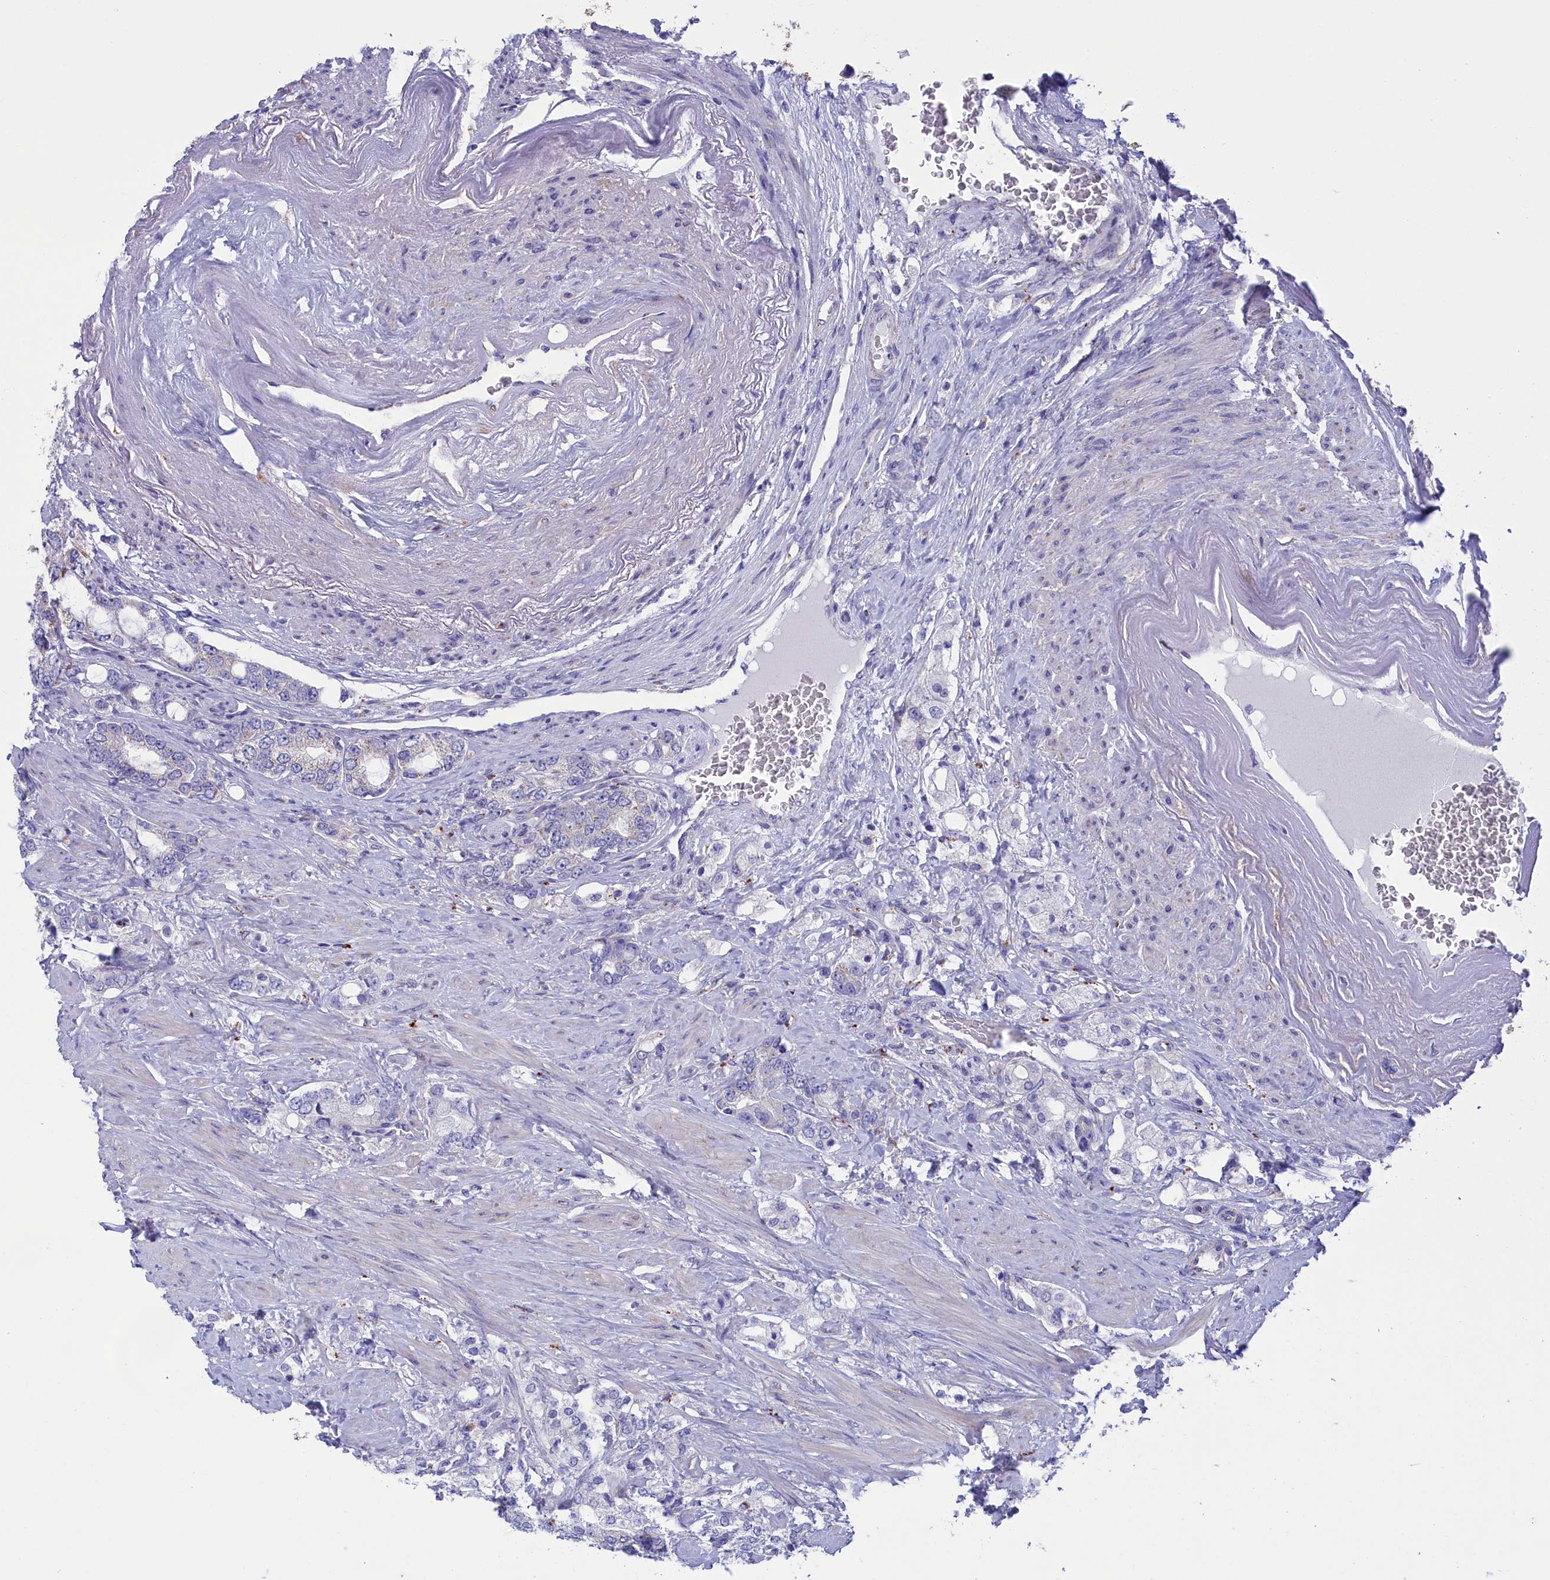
{"staining": {"intensity": "negative", "quantity": "none", "location": "none"}, "tissue": "prostate cancer", "cell_type": "Tumor cells", "image_type": "cancer", "snomed": [{"axis": "morphology", "description": "Adenocarcinoma, High grade"}, {"axis": "topography", "description": "Prostate"}], "caption": "High magnification brightfield microscopy of prostate cancer stained with DAB (3,3'-diaminobenzidine) (brown) and counterstained with hematoxylin (blue): tumor cells show no significant positivity. (DAB immunohistochemistry visualized using brightfield microscopy, high magnification).", "gene": "WDR6", "patient": {"sex": "male", "age": 64}}